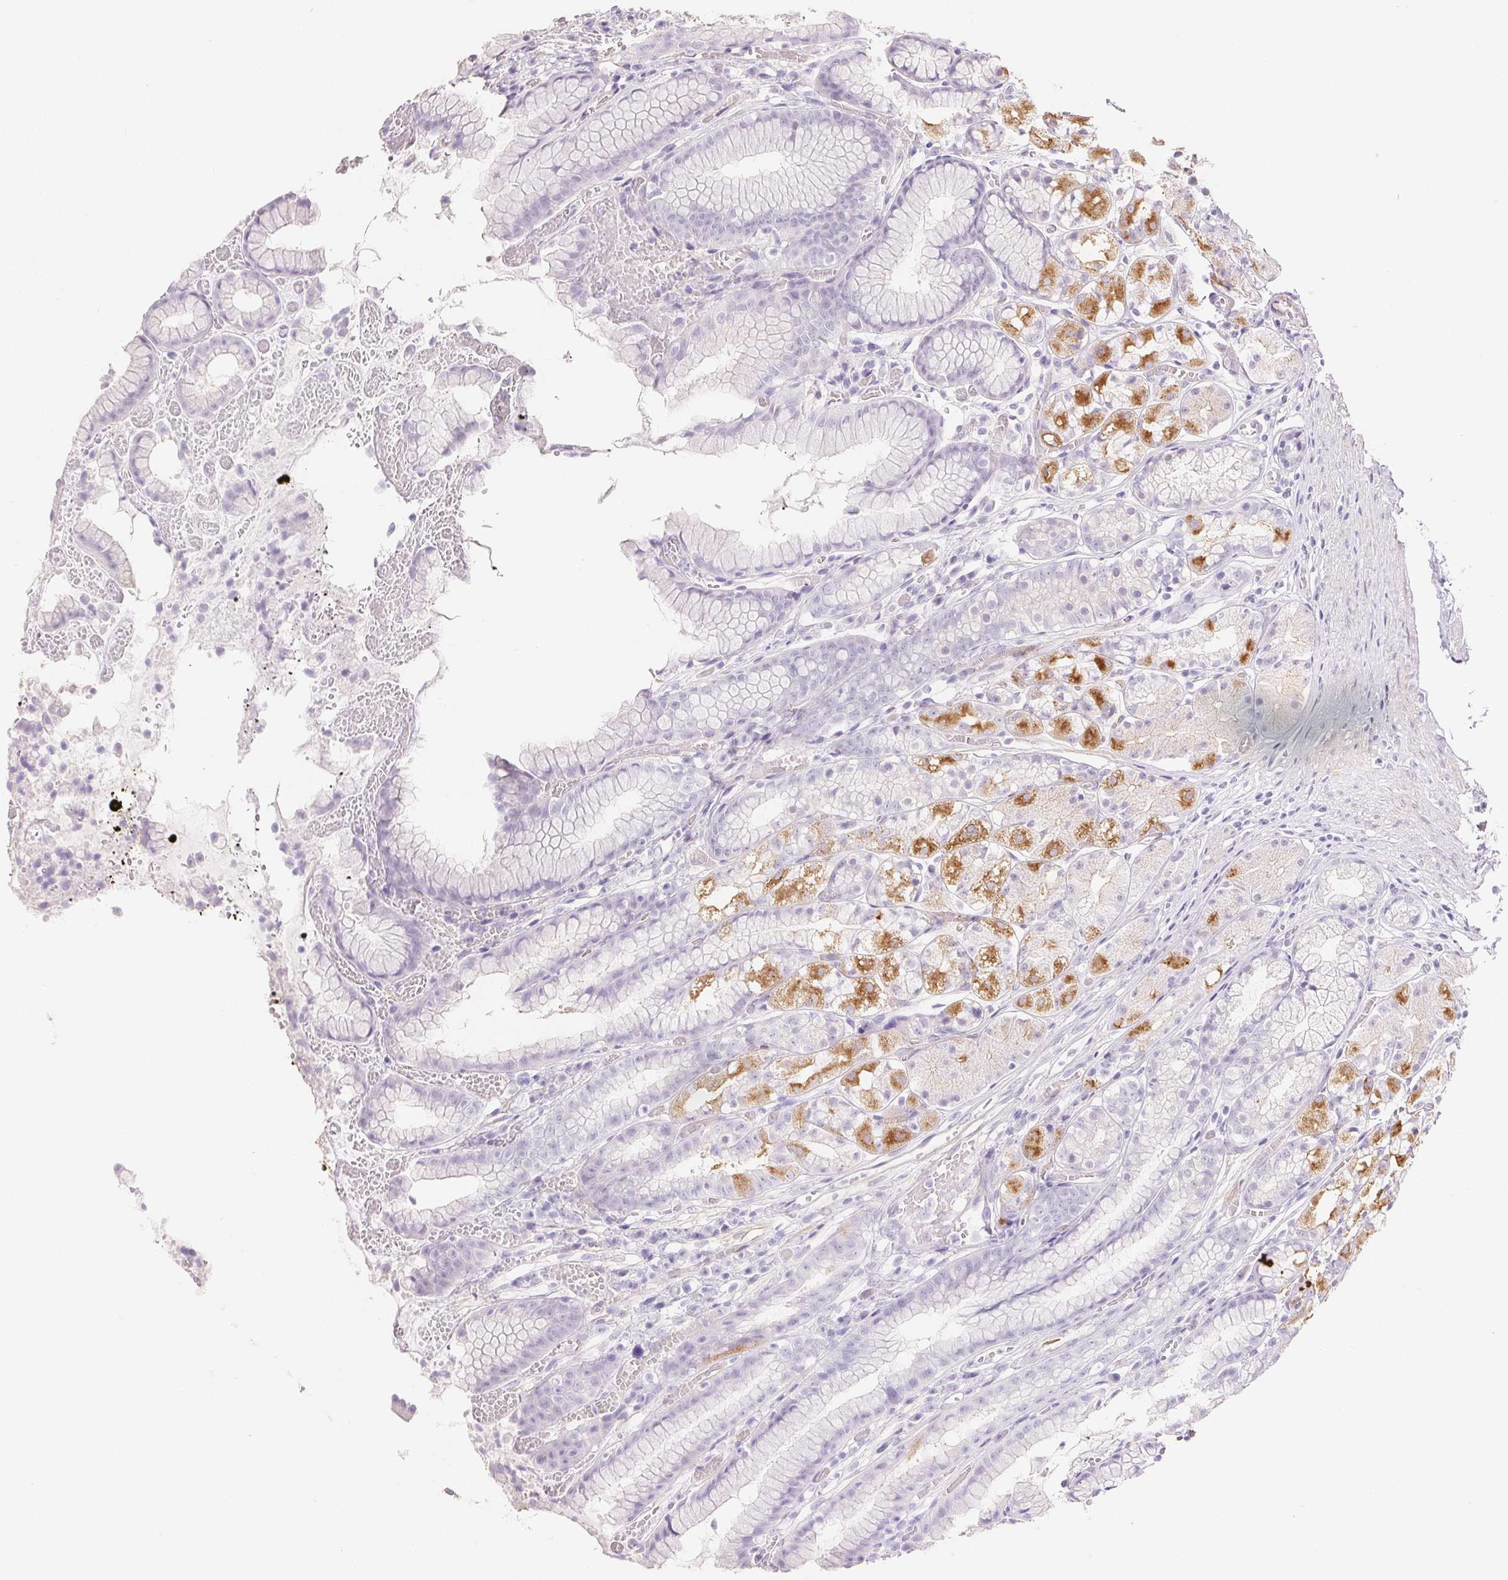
{"staining": {"intensity": "strong", "quantity": "<25%", "location": "cytoplasmic/membranous"}, "tissue": "stomach", "cell_type": "Glandular cells", "image_type": "normal", "snomed": [{"axis": "morphology", "description": "Normal tissue, NOS"}, {"axis": "topography", "description": "Smooth muscle"}, {"axis": "topography", "description": "Stomach"}], "caption": "Immunohistochemical staining of normal human stomach reveals strong cytoplasmic/membranous protein expression in about <25% of glandular cells. (brown staining indicates protein expression, while blue staining denotes nuclei).", "gene": "KCNE2", "patient": {"sex": "male", "age": 70}}